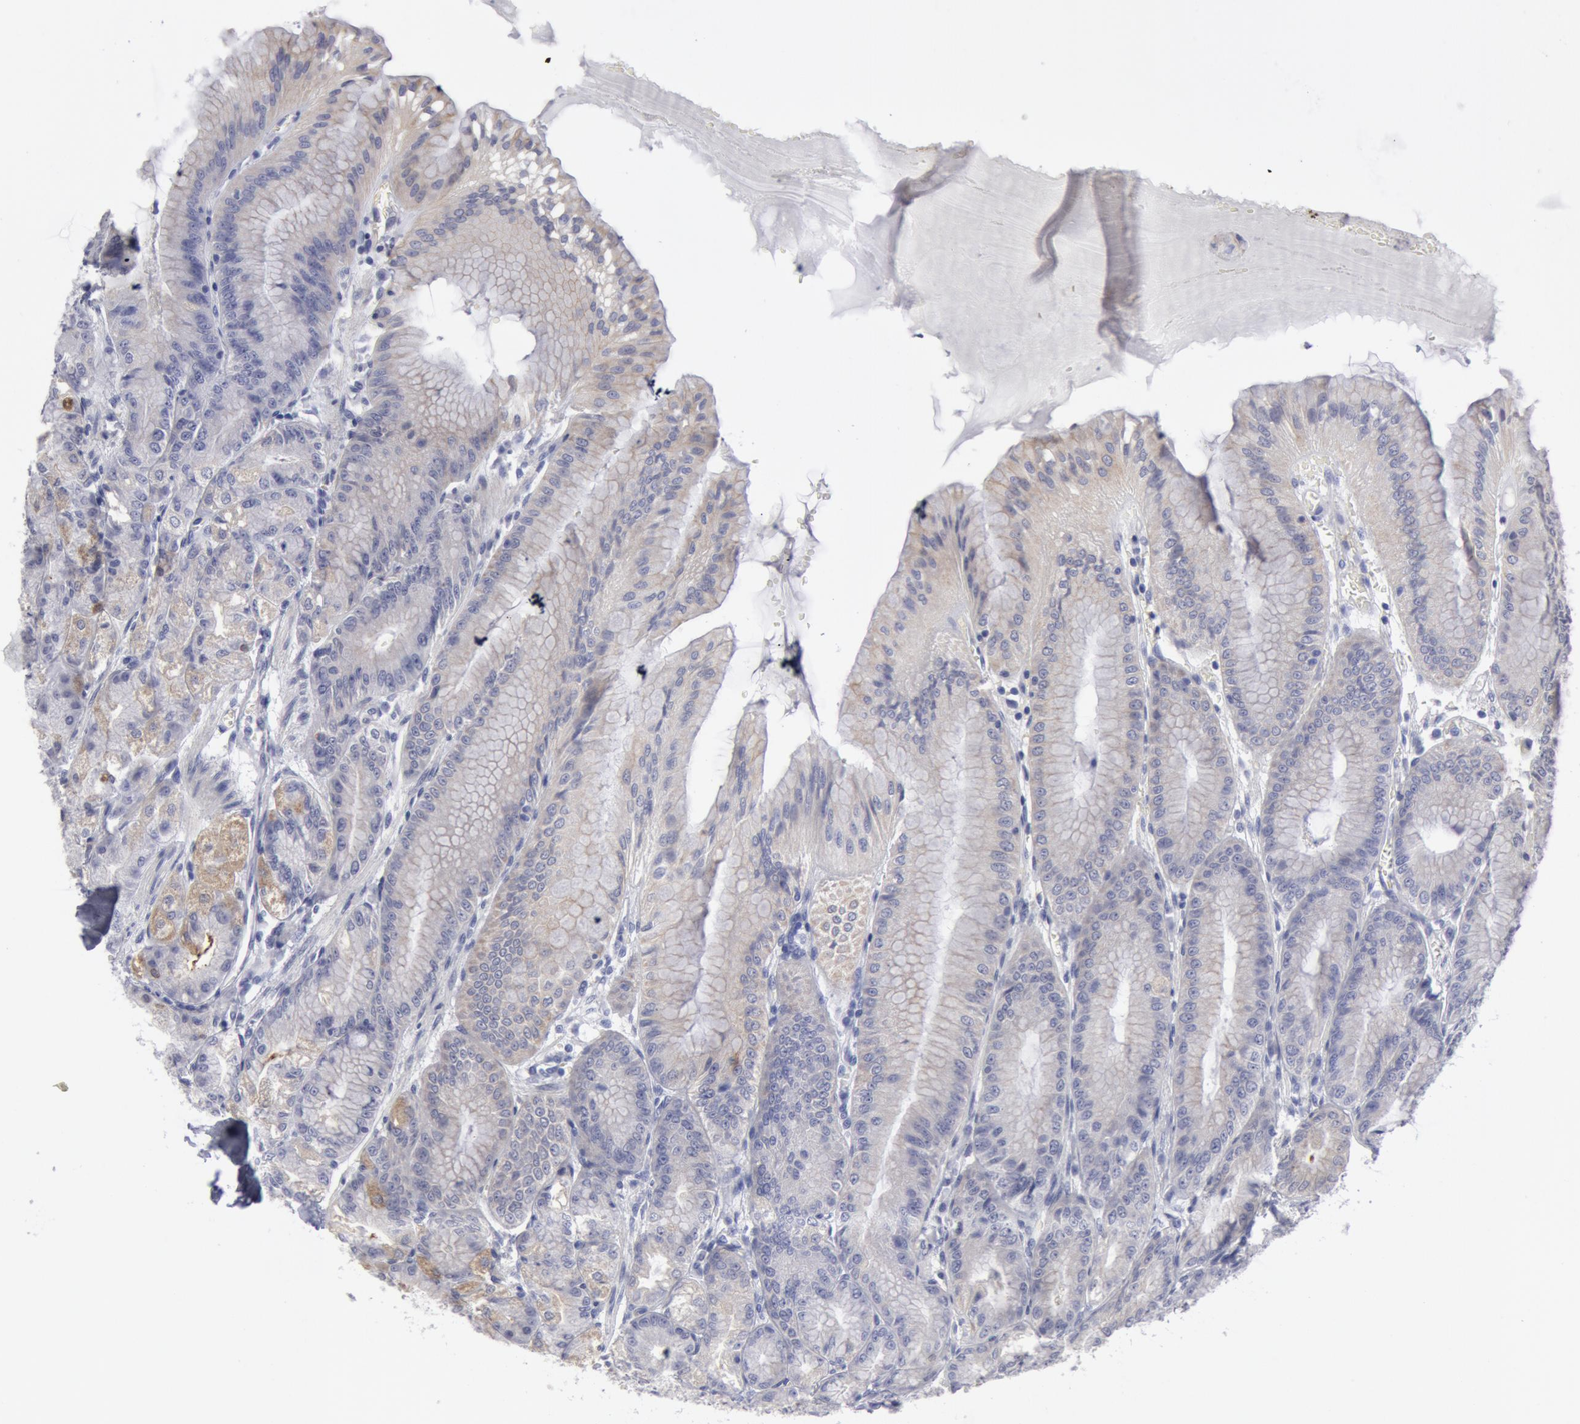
{"staining": {"intensity": "negative", "quantity": "none", "location": "none"}, "tissue": "stomach", "cell_type": "Glandular cells", "image_type": "normal", "snomed": [{"axis": "morphology", "description": "Normal tissue, NOS"}, {"axis": "topography", "description": "Stomach, lower"}], "caption": "IHC image of normal human stomach stained for a protein (brown), which exhibits no expression in glandular cells. (DAB immunohistochemistry, high magnification).", "gene": "SMC1B", "patient": {"sex": "male", "age": 71}}